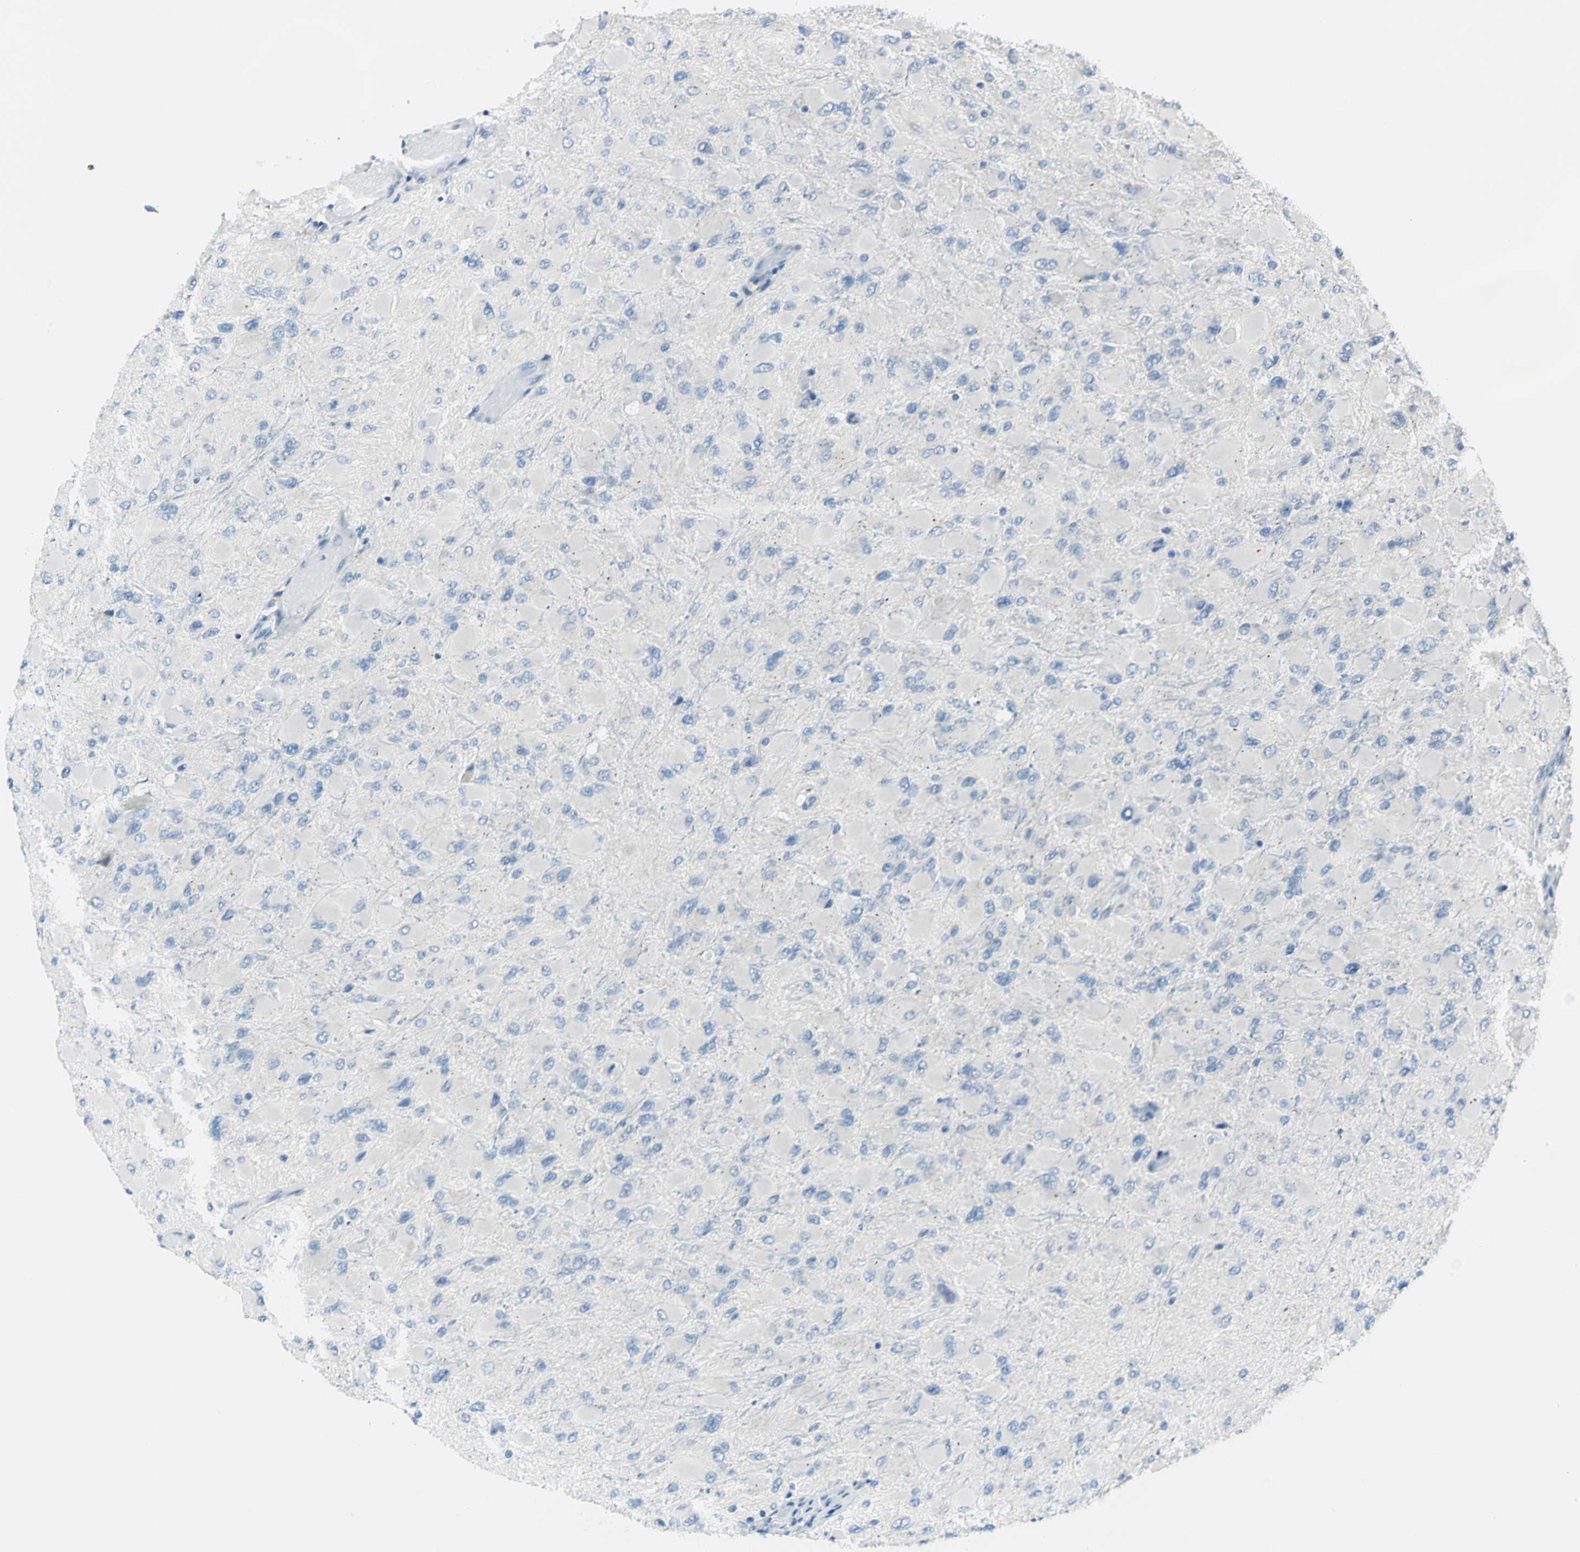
{"staining": {"intensity": "negative", "quantity": "none", "location": "none"}, "tissue": "glioma", "cell_type": "Tumor cells", "image_type": "cancer", "snomed": [{"axis": "morphology", "description": "Glioma, malignant, High grade"}, {"axis": "topography", "description": "Cerebral cortex"}], "caption": "High power microscopy photomicrograph of an immunohistochemistry (IHC) image of glioma, revealing no significant staining in tumor cells.", "gene": "B4GALT1", "patient": {"sex": "female", "age": 36}}